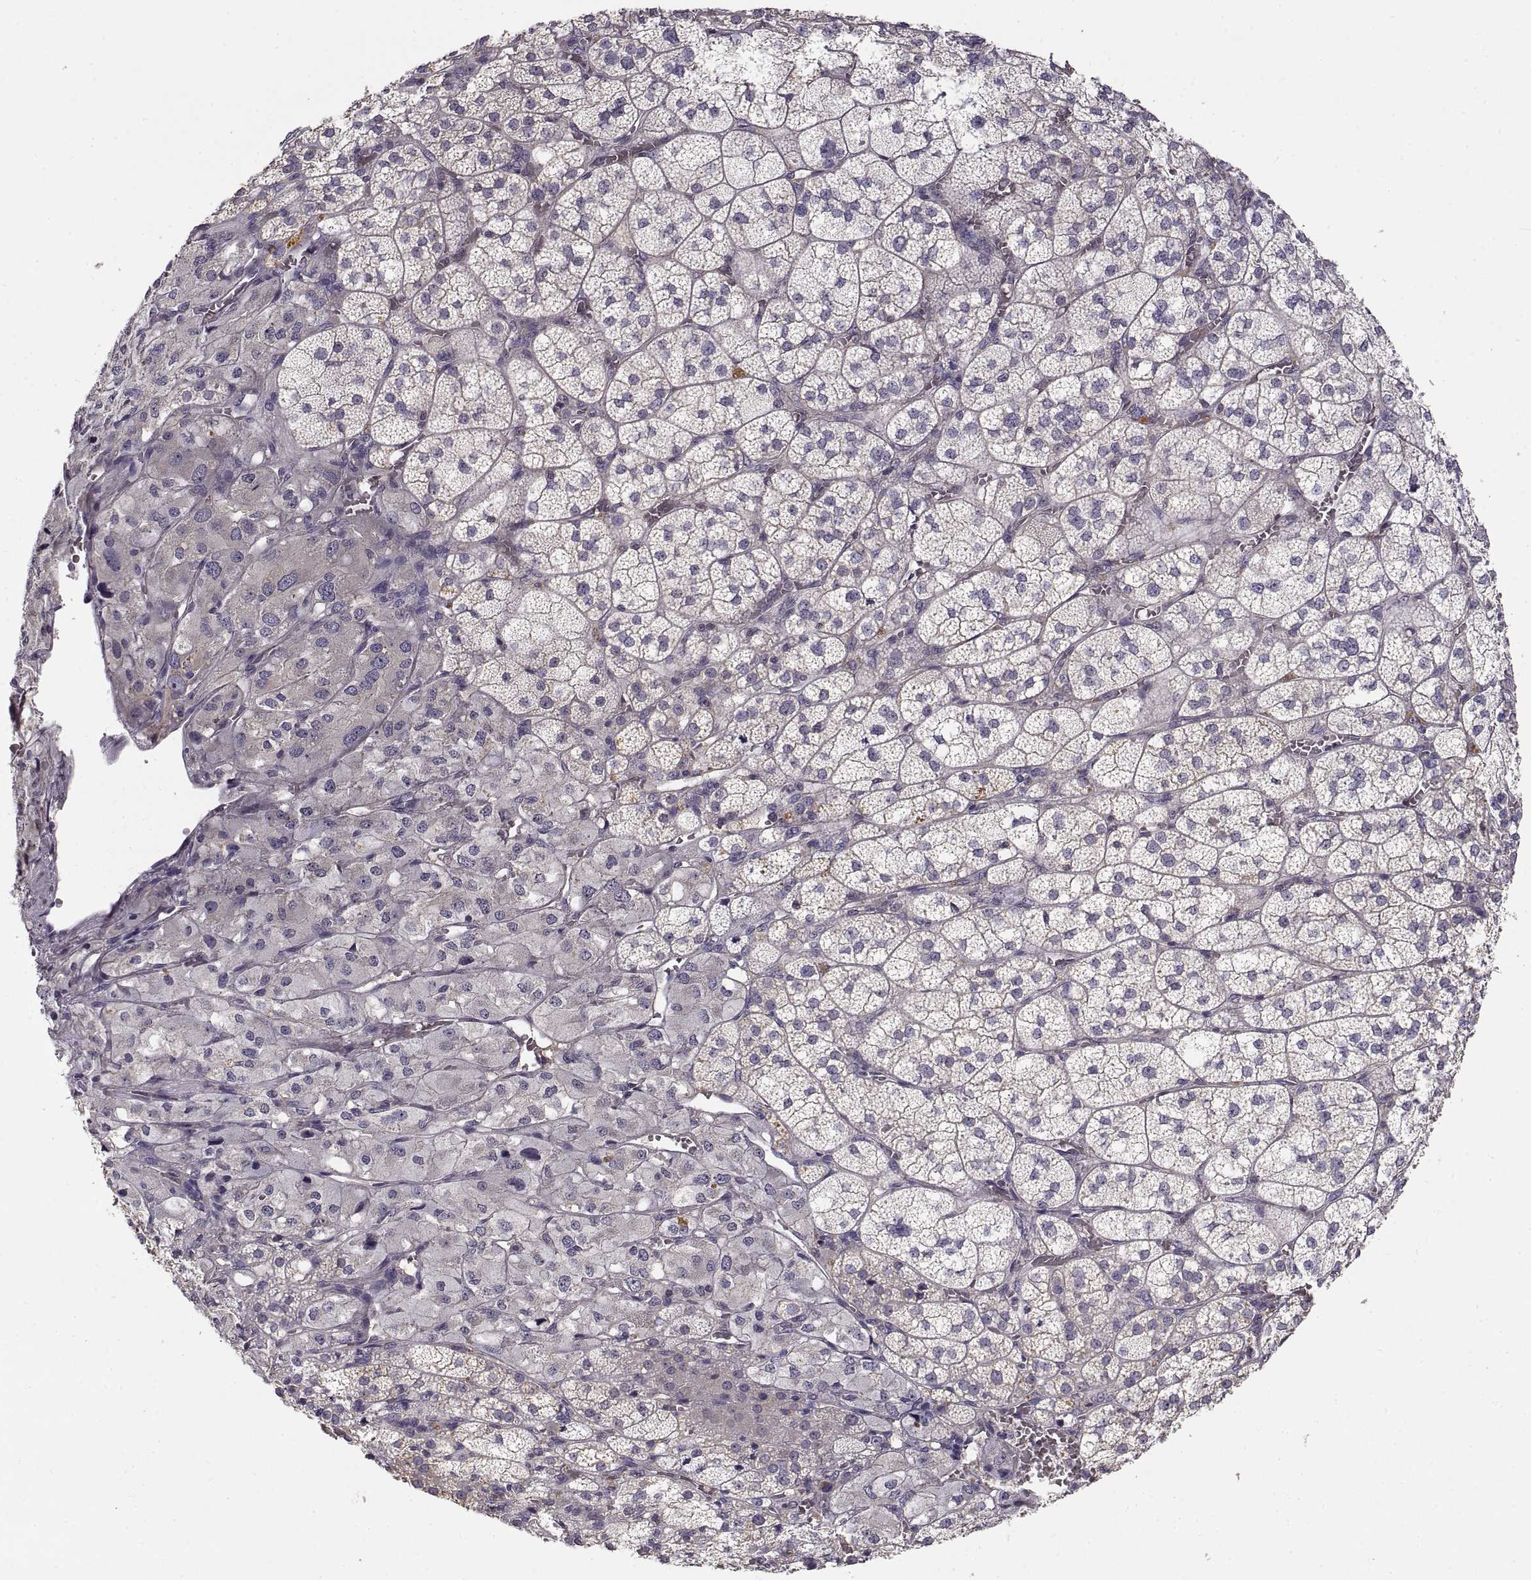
{"staining": {"intensity": "negative", "quantity": "none", "location": "none"}, "tissue": "adrenal gland", "cell_type": "Glandular cells", "image_type": "normal", "snomed": [{"axis": "morphology", "description": "Normal tissue, NOS"}, {"axis": "topography", "description": "Adrenal gland"}], "caption": "Adrenal gland stained for a protein using IHC reveals no positivity glandular cells.", "gene": "NMNAT2", "patient": {"sex": "female", "age": 60}}